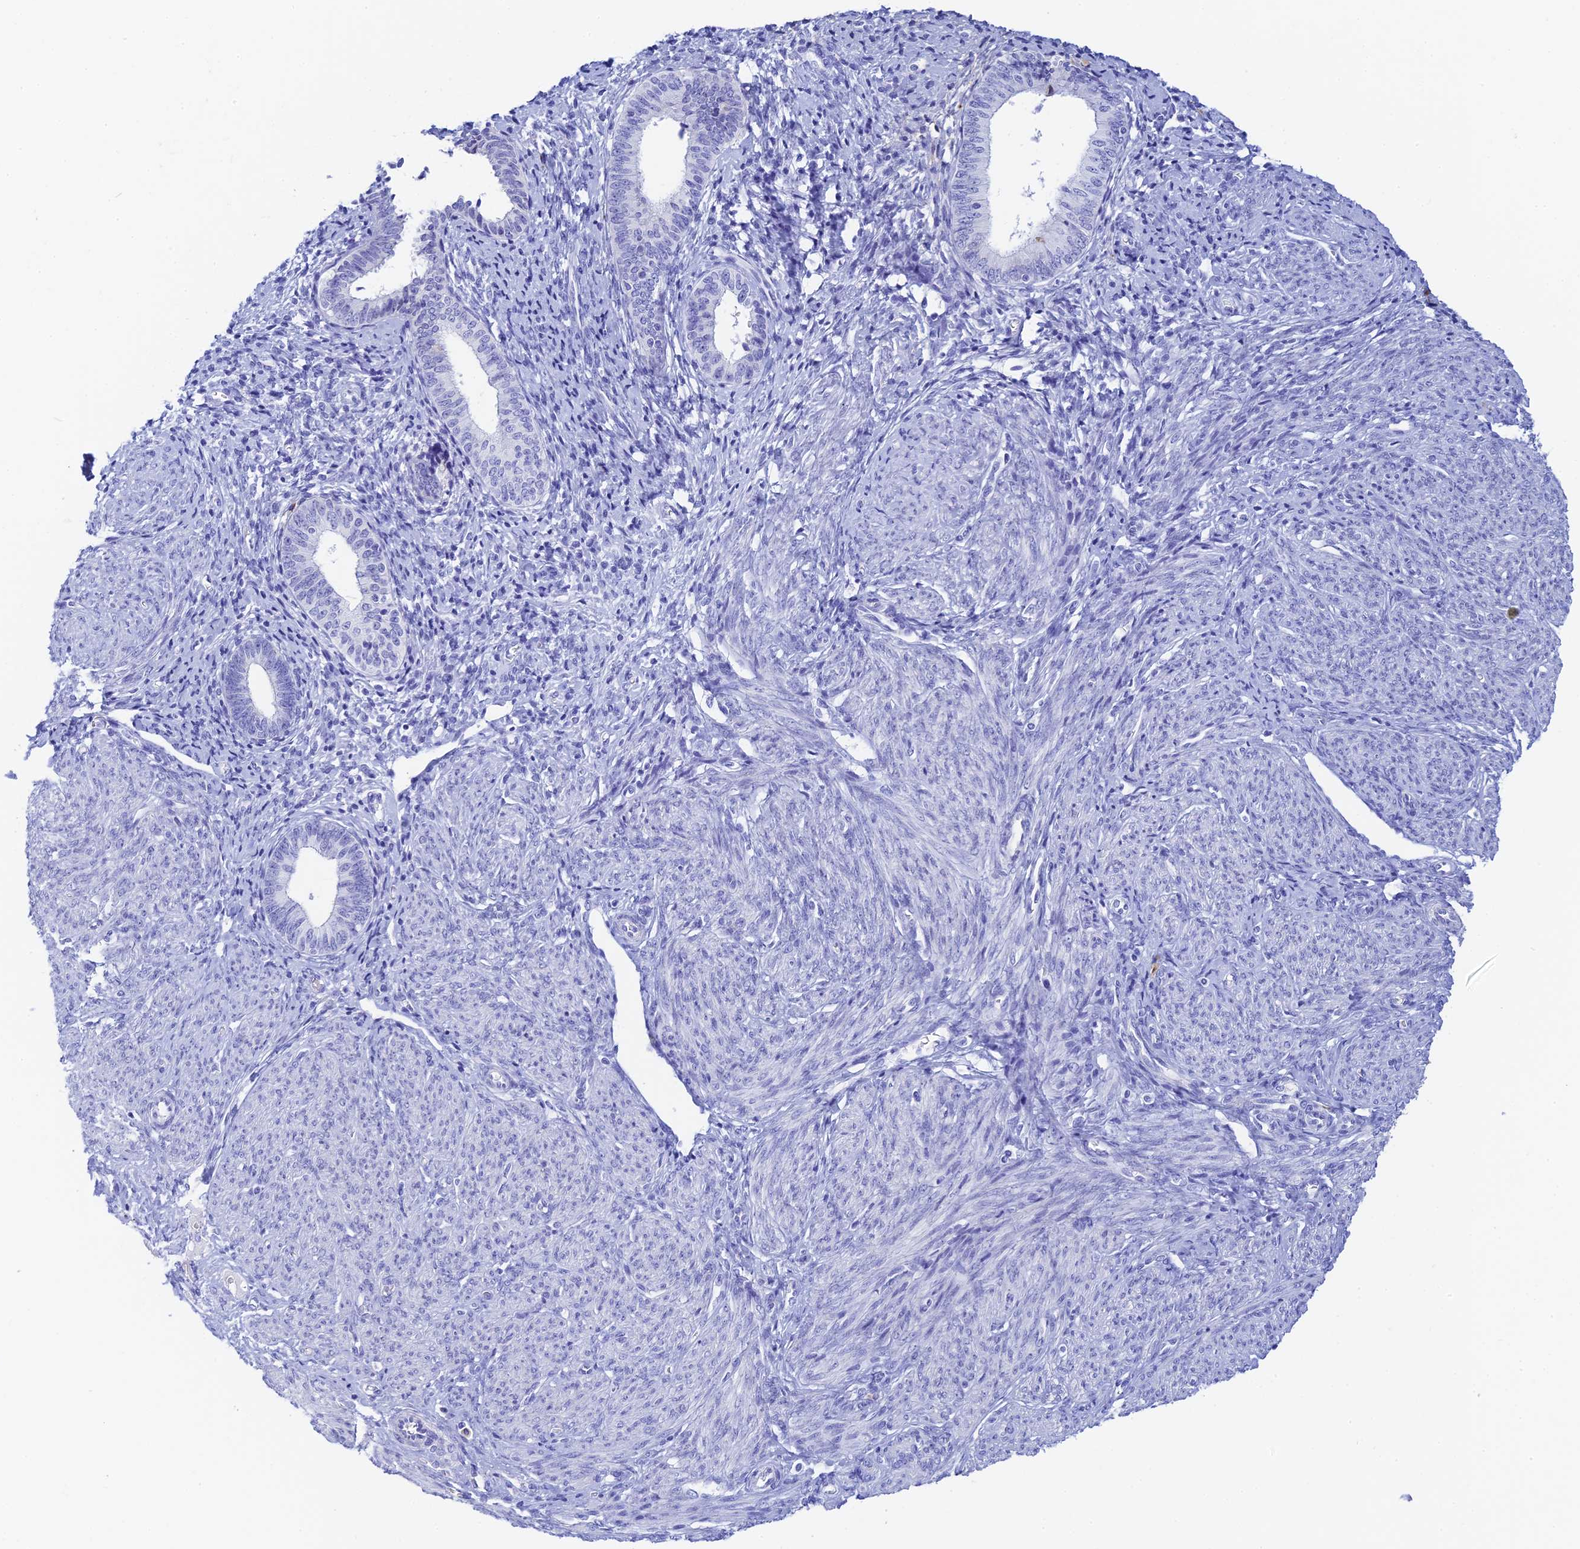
{"staining": {"intensity": "moderate", "quantity": "25%-75%", "location": "cytoplasmic/membranous"}, "tissue": "endometrial cancer", "cell_type": "Tumor cells", "image_type": "cancer", "snomed": [{"axis": "morphology", "description": "Adenocarcinoma, NOS"}, {"axis": "topography", "description": "Endometrium"}], "caption": "The histopathology image displays immunohistochemical staining of endometrial adenocarcinoma. There is moderate cytoplasmic/membranous staining is present in approximately 25%-75% of tumor cells.", "gene": "CEP152", "patient": {"sex": "female", "age": 79}}